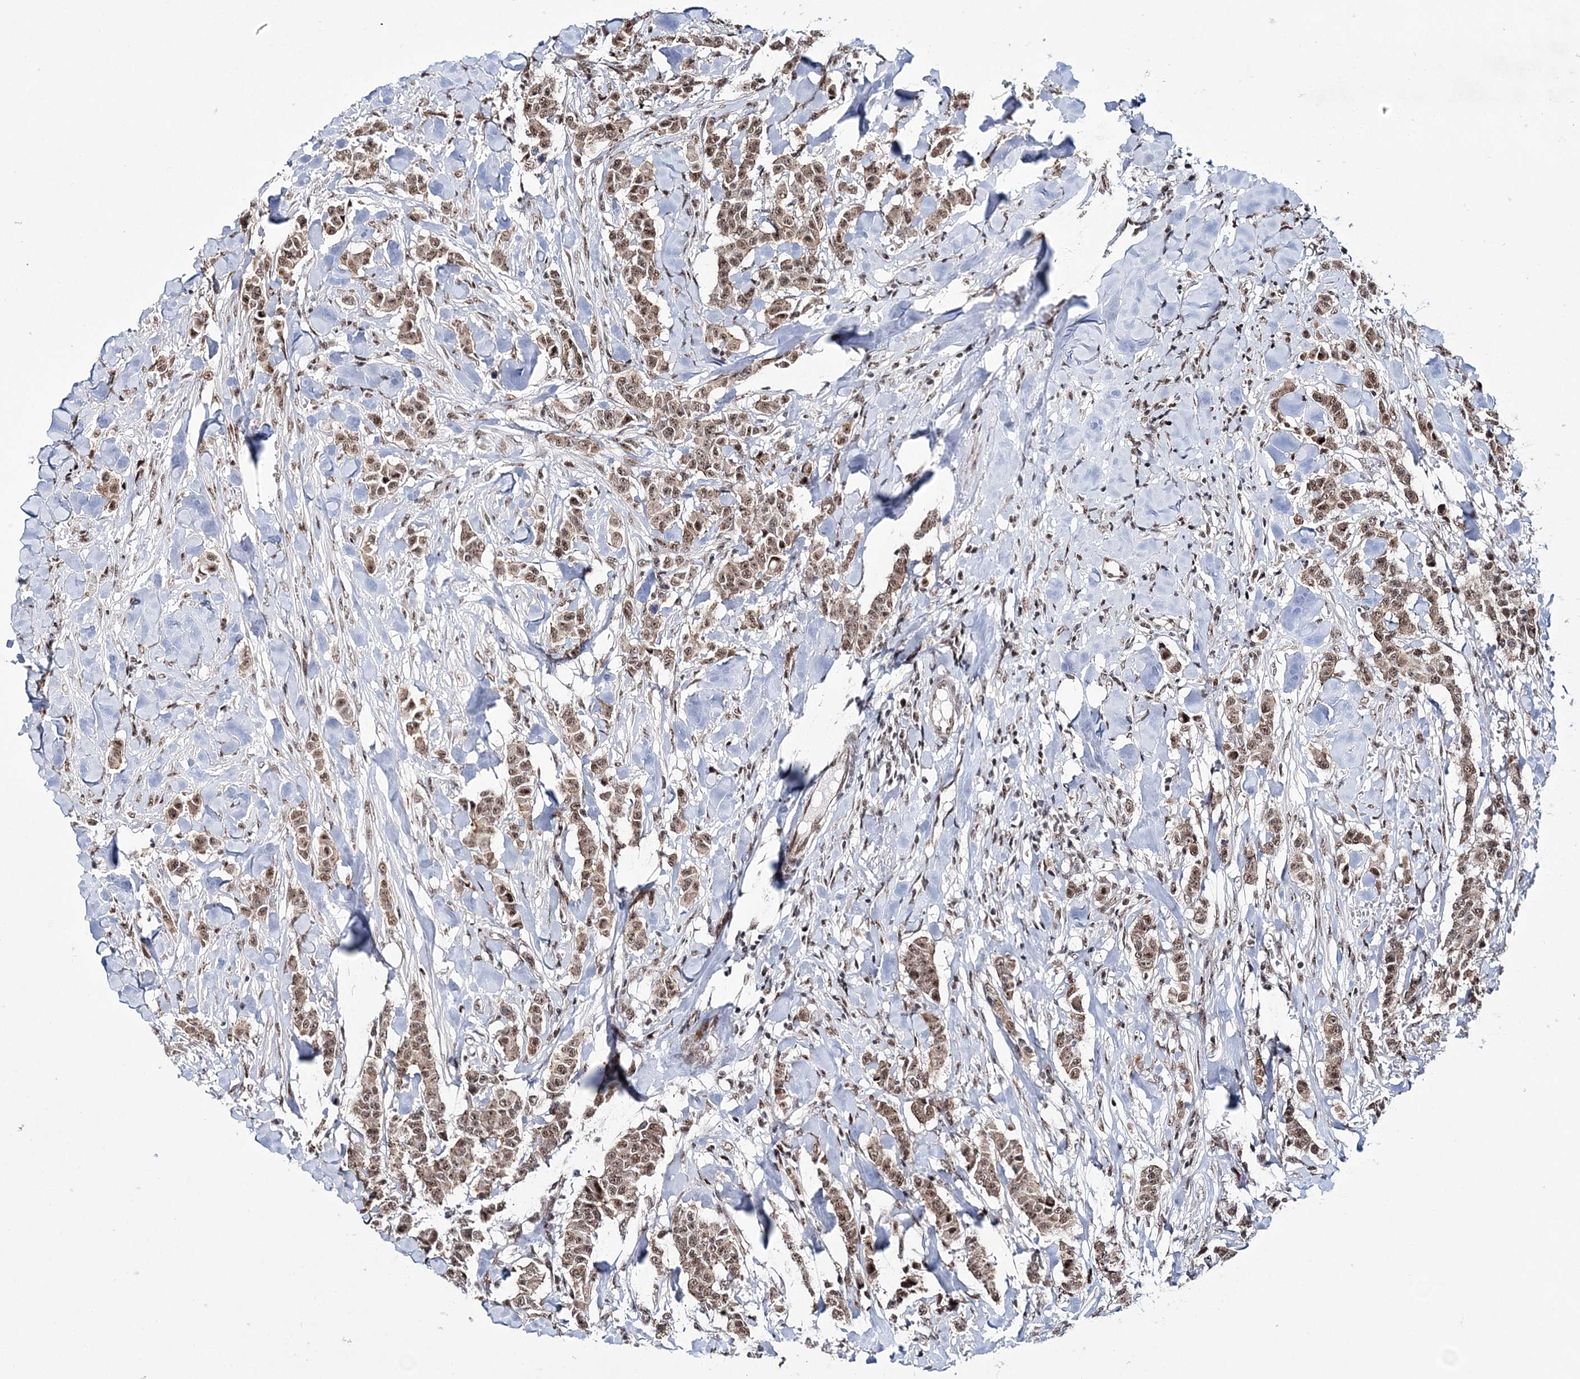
{"staining": {"intensity": "moderate", "quantity": ">75%", "location": "cytoplasmic/membranous,nuclear"}, "tissue": "breast cancer", "cell_type": "Tumor cells", "image_type": "cancer", "snomed": [{"axis": "morphology", "description": "Duct carcinoma"}, {"axis": "topography", "description": "Breast"}], "caption": "Protein analysis of breast cancer (invasive ductal carcinoma) tissue shows moderate cytoplasmic/membranous and nuclear expression in approximately >75% of tumor cells. Nuclei are stained in blue.", "gene": "TATDN2", "patient": {"sex": "female", "age": 40}}